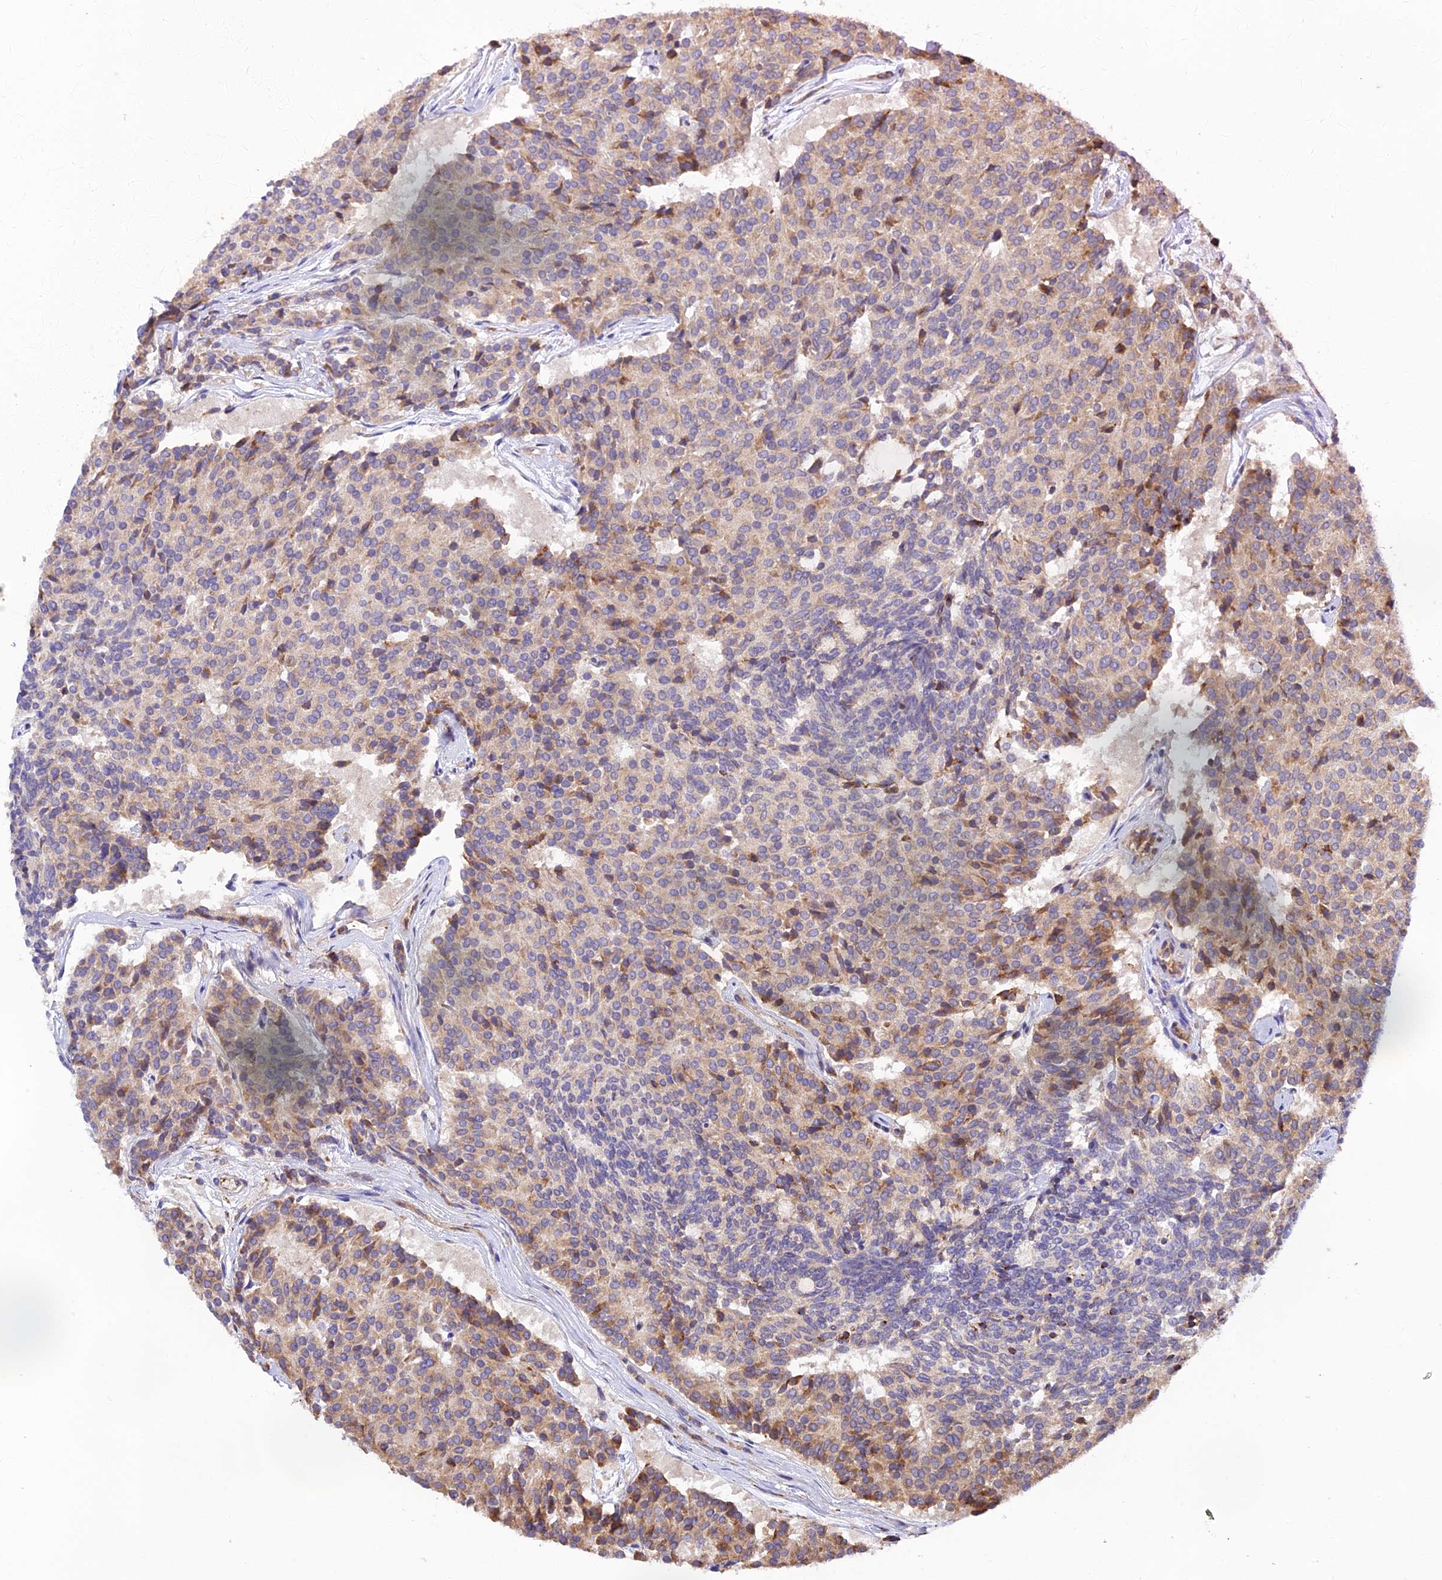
{"staining": {"intensity": "moderate", "quantity": "<25%", "location": "cytoplasmic/membranous"}, "tissue": "carcinoid", "cell_type": "Tumor cells", "image_type": "cancer", "snomed": [{"axis": "morphology", "description": "Carcinoid, malignant, NOS"}, {"axis": "topography", "description": "Pancreas"}], "caption": "A brown stain shows moderate cytoplasmic/membranous staining of a protein in carcinoid tumor cells. (brown staining indicates protein expression, while blue staining denotes nuclei).", "gene": "RPL5", "patient": {"sex": "female", "age": 54}}